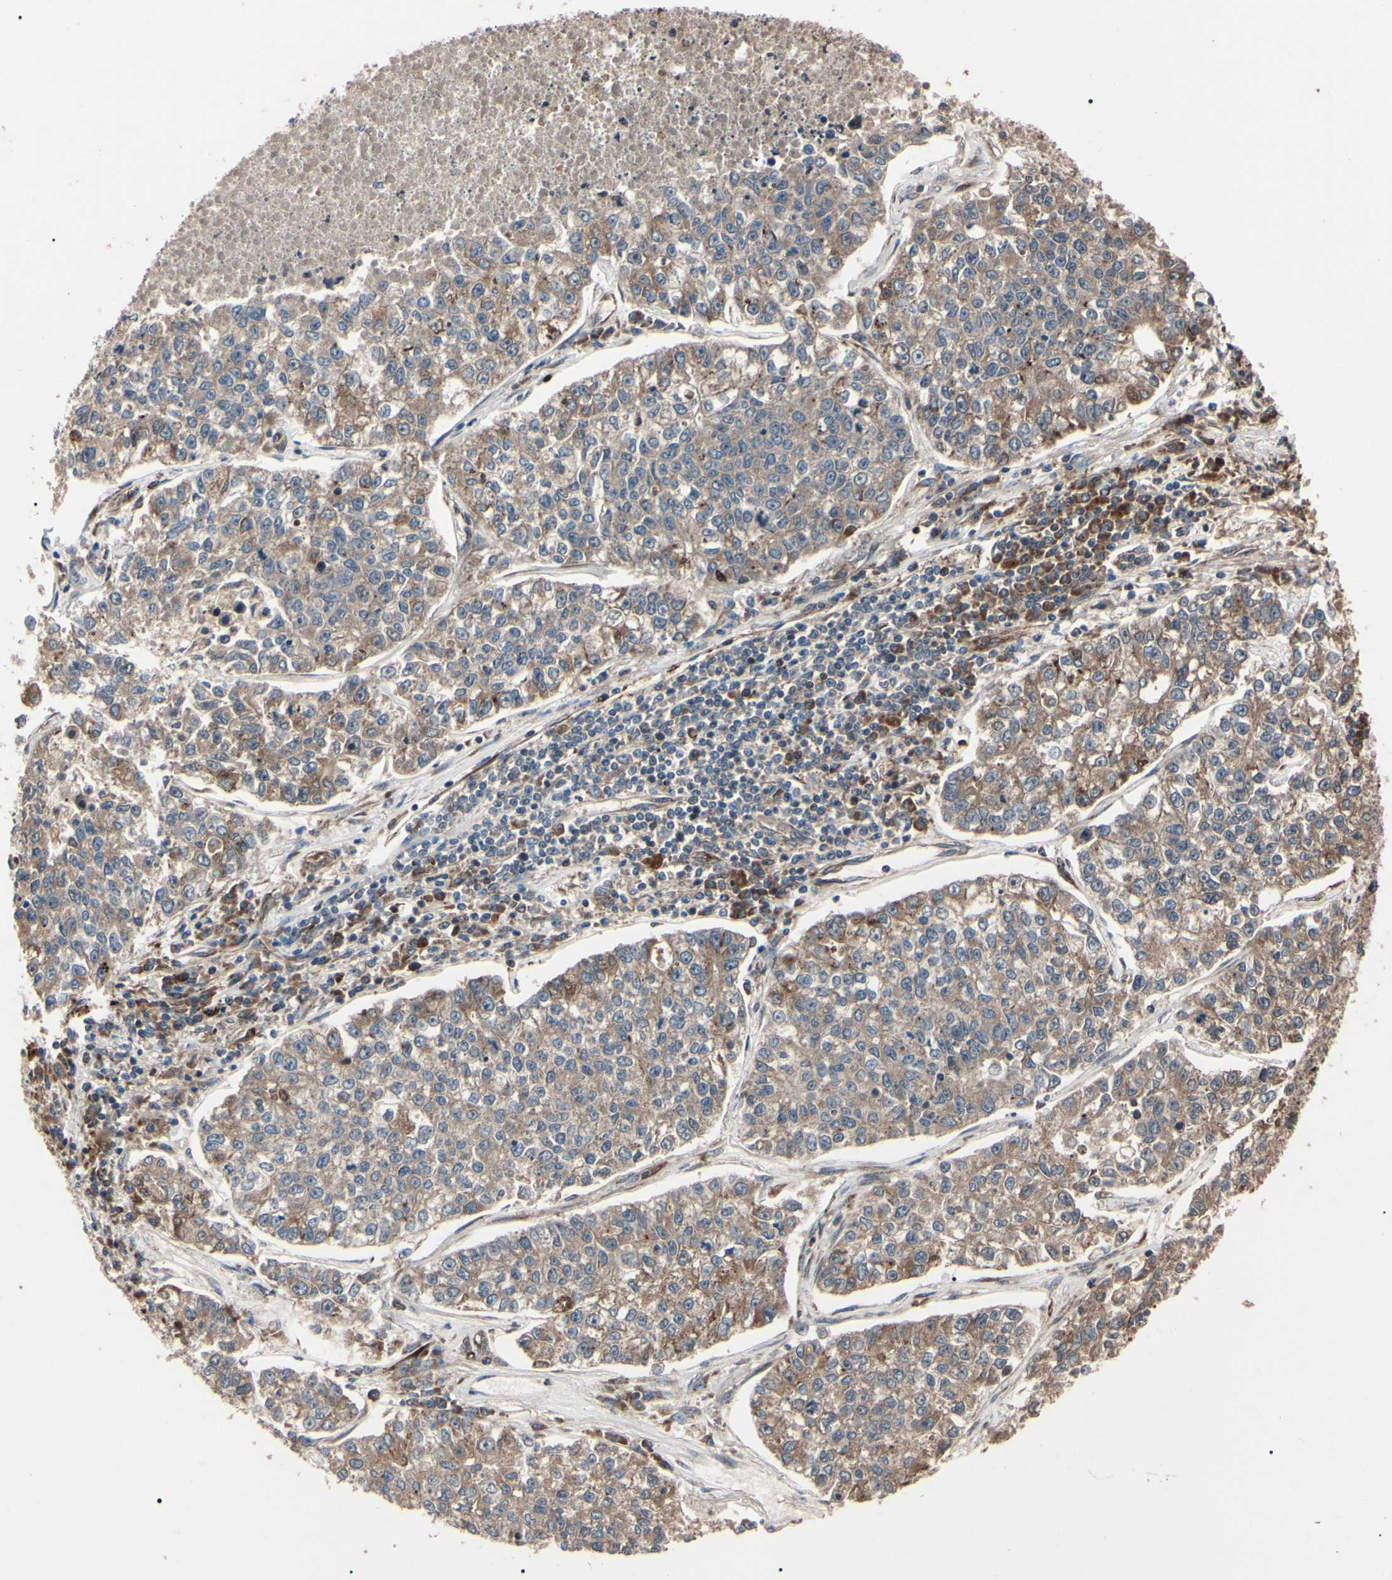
{"staining": {"intensity": "moderate", "quantity": ">75%", "location": "cytoplasmic/membranous"}, "tissue": "lung cancer", "cell_type": "Tumor cells", "image_type": "cancer", "snomed": [{"axis": "morphology", "description": "Adenocarcinoma, NOS"}, {"axis": "topography", "description": "Lung"}], "caption": "Immunohistochemical staining of adenocarcinoma (lung) reveals moderate cytoplasmic/membranous protein positivity in about >75% of tumor cells.", "gene": "GUCY1B1", "patient": {"sex": "male", "age": 49}}